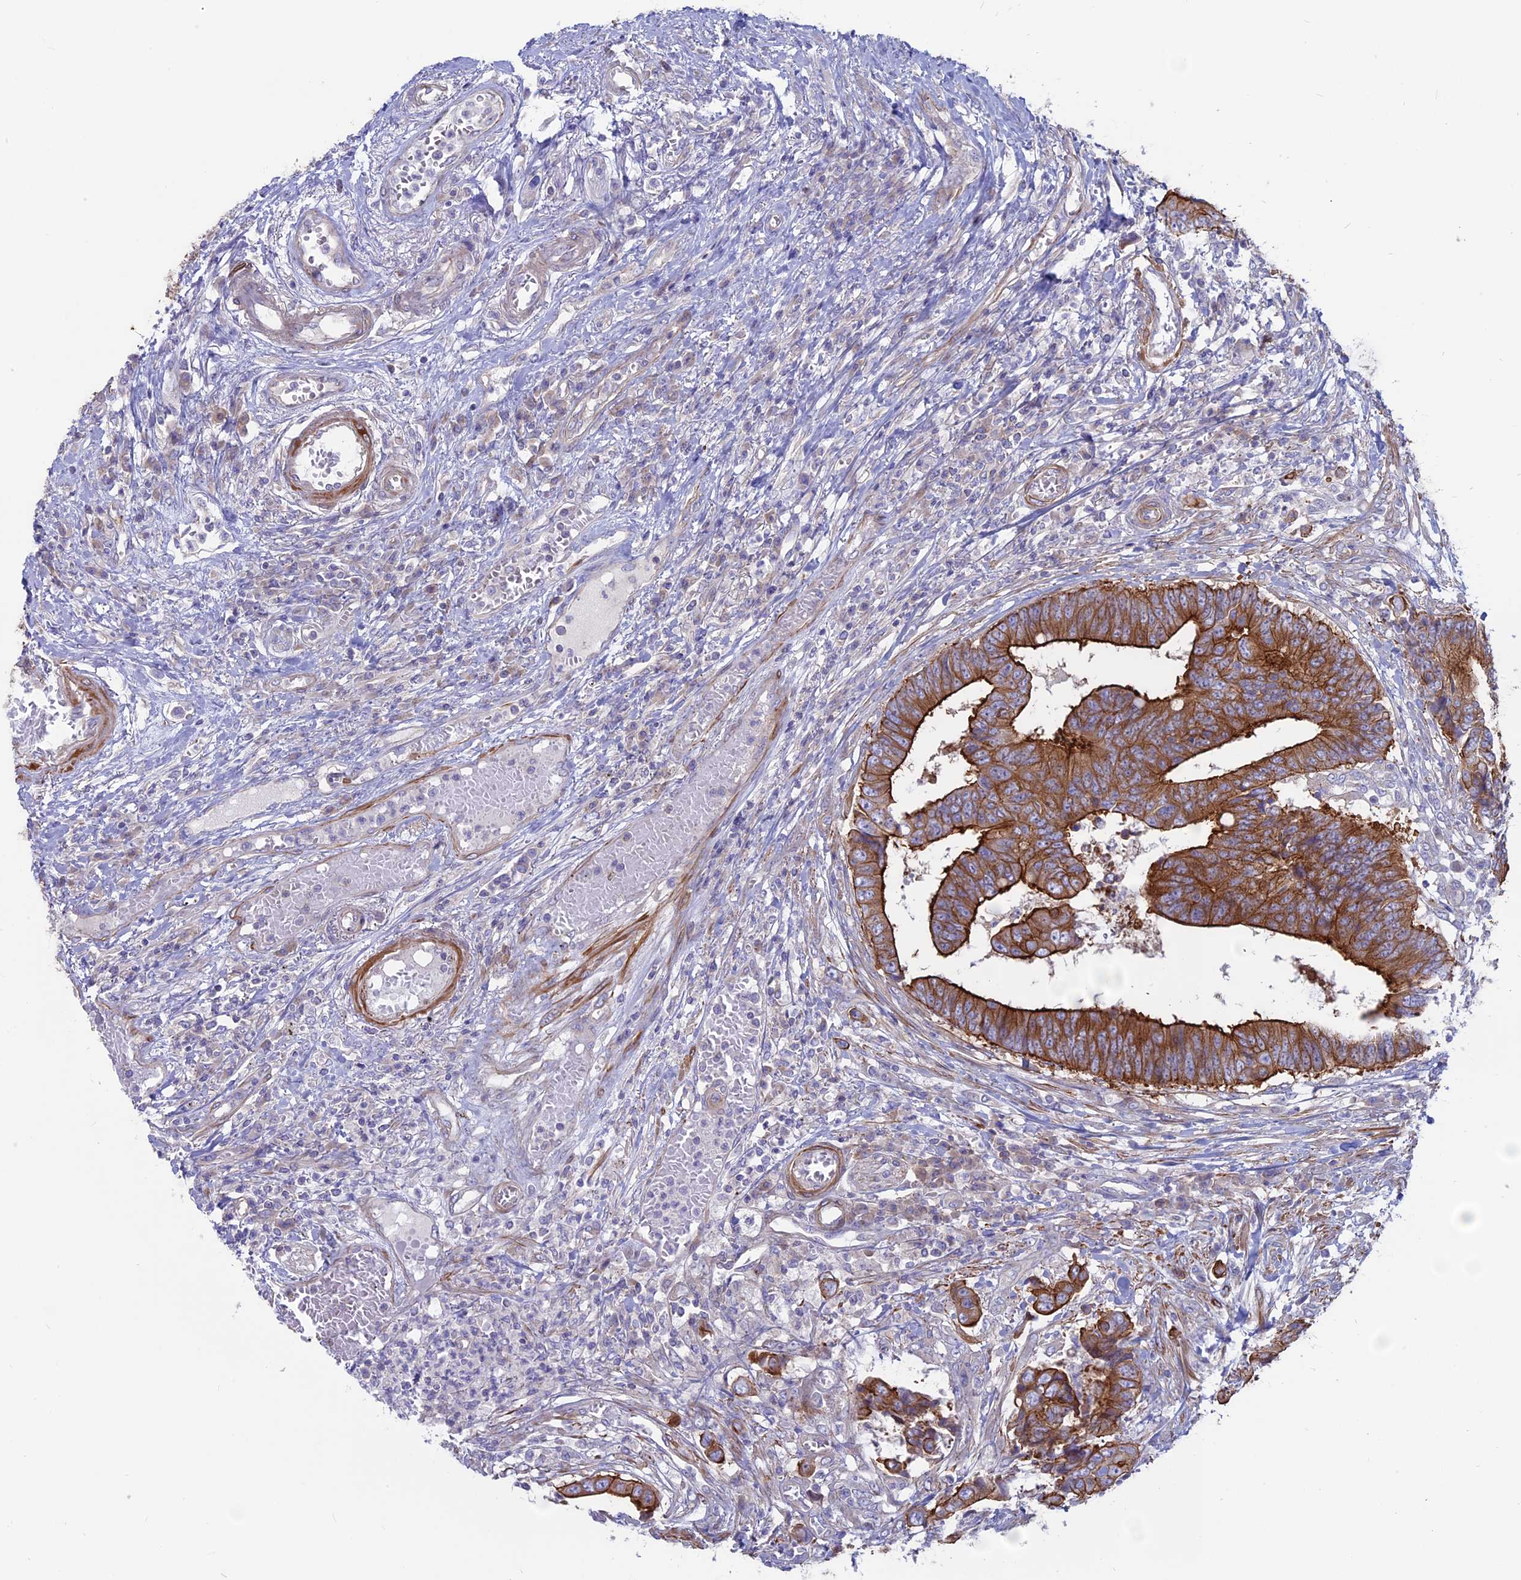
{"staining": {"intensity": "strong", "quantity": ">75%", "location": "cytoplasmic/membranous"}, "tissue": "colorectal cancer", "cell_type": "Tumor cells", "image_type": "cancer", "snomed": [{"axis": "morphology", "description": "Adenocarcinoma, NOS"}, {"axis": "topography", "description": "Rectum"}], "caption": "High-power microscopy captured an immunohistochemistry histopathology image of colorectal cancer (adenocarcinoma), revealing strong cytoplasmic/membranous expression in about >75% of tumor cells.", "gene": "MYO5B", "patient": {"sex": "male", "age": 84}}